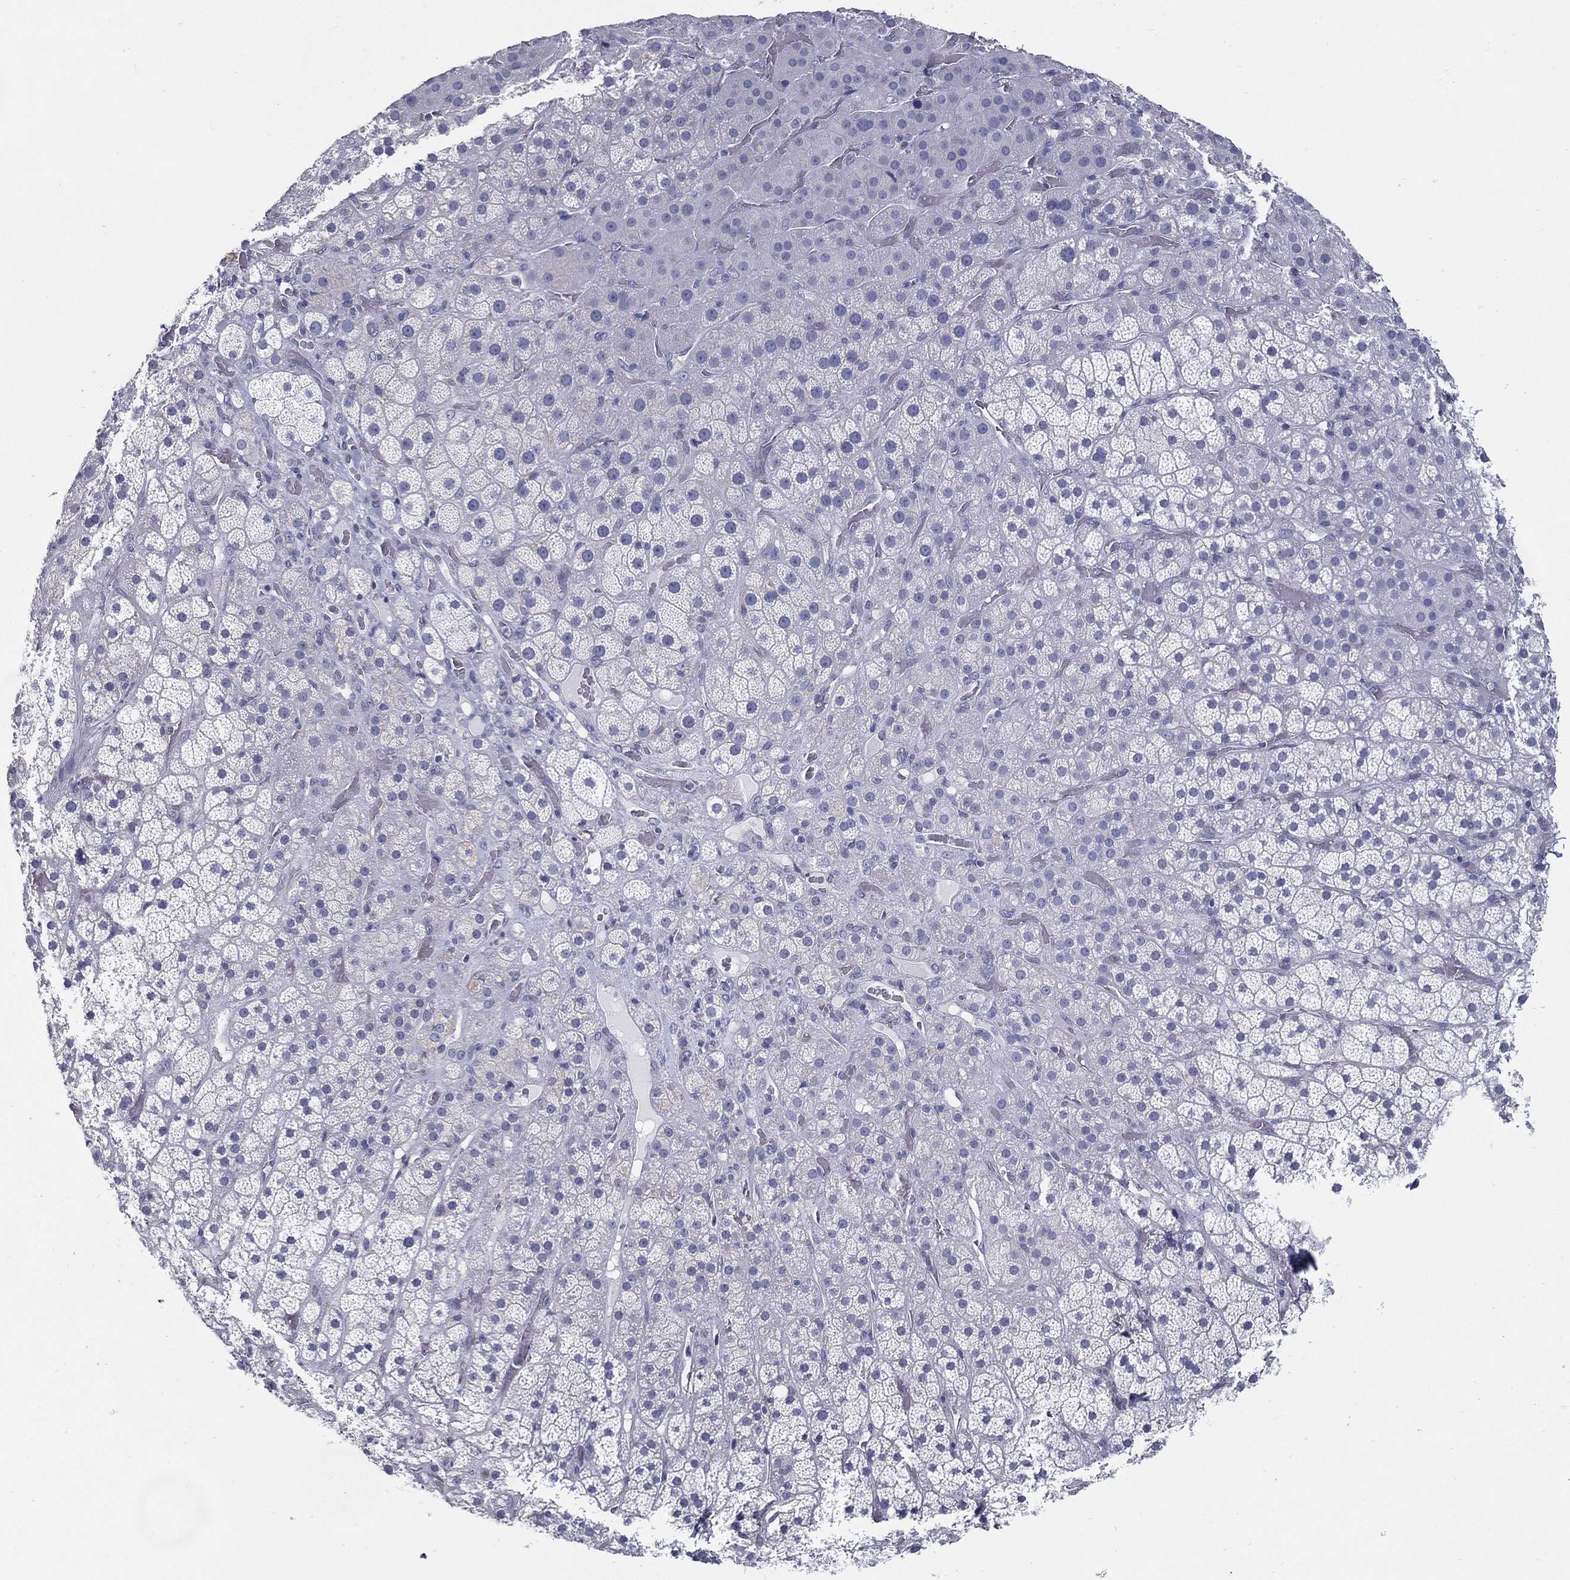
{"staining": {"intensity": "negative", "quantity": "none", "location": "none"}, "tissue": "adrenal gland", "cell_type": "Glandular cells", "image_type": "normal", "snomed": [{"axis": "morphology", "description": "Normal tissue, NOS"}, {"axis": "topography", "description": "Adrenal gland"}], "caption": "Immunohistochemistry image of benign adrenal gland: adrenal gland stained with DAB shows no significant protein expression in glandular cells. (DAB (3,3'-diaminobenzidine) IHC visualized using brightfield microscopy, high magnification).", "gene": "C19orf18", "patient": {"sex": "male", "age": 57}}